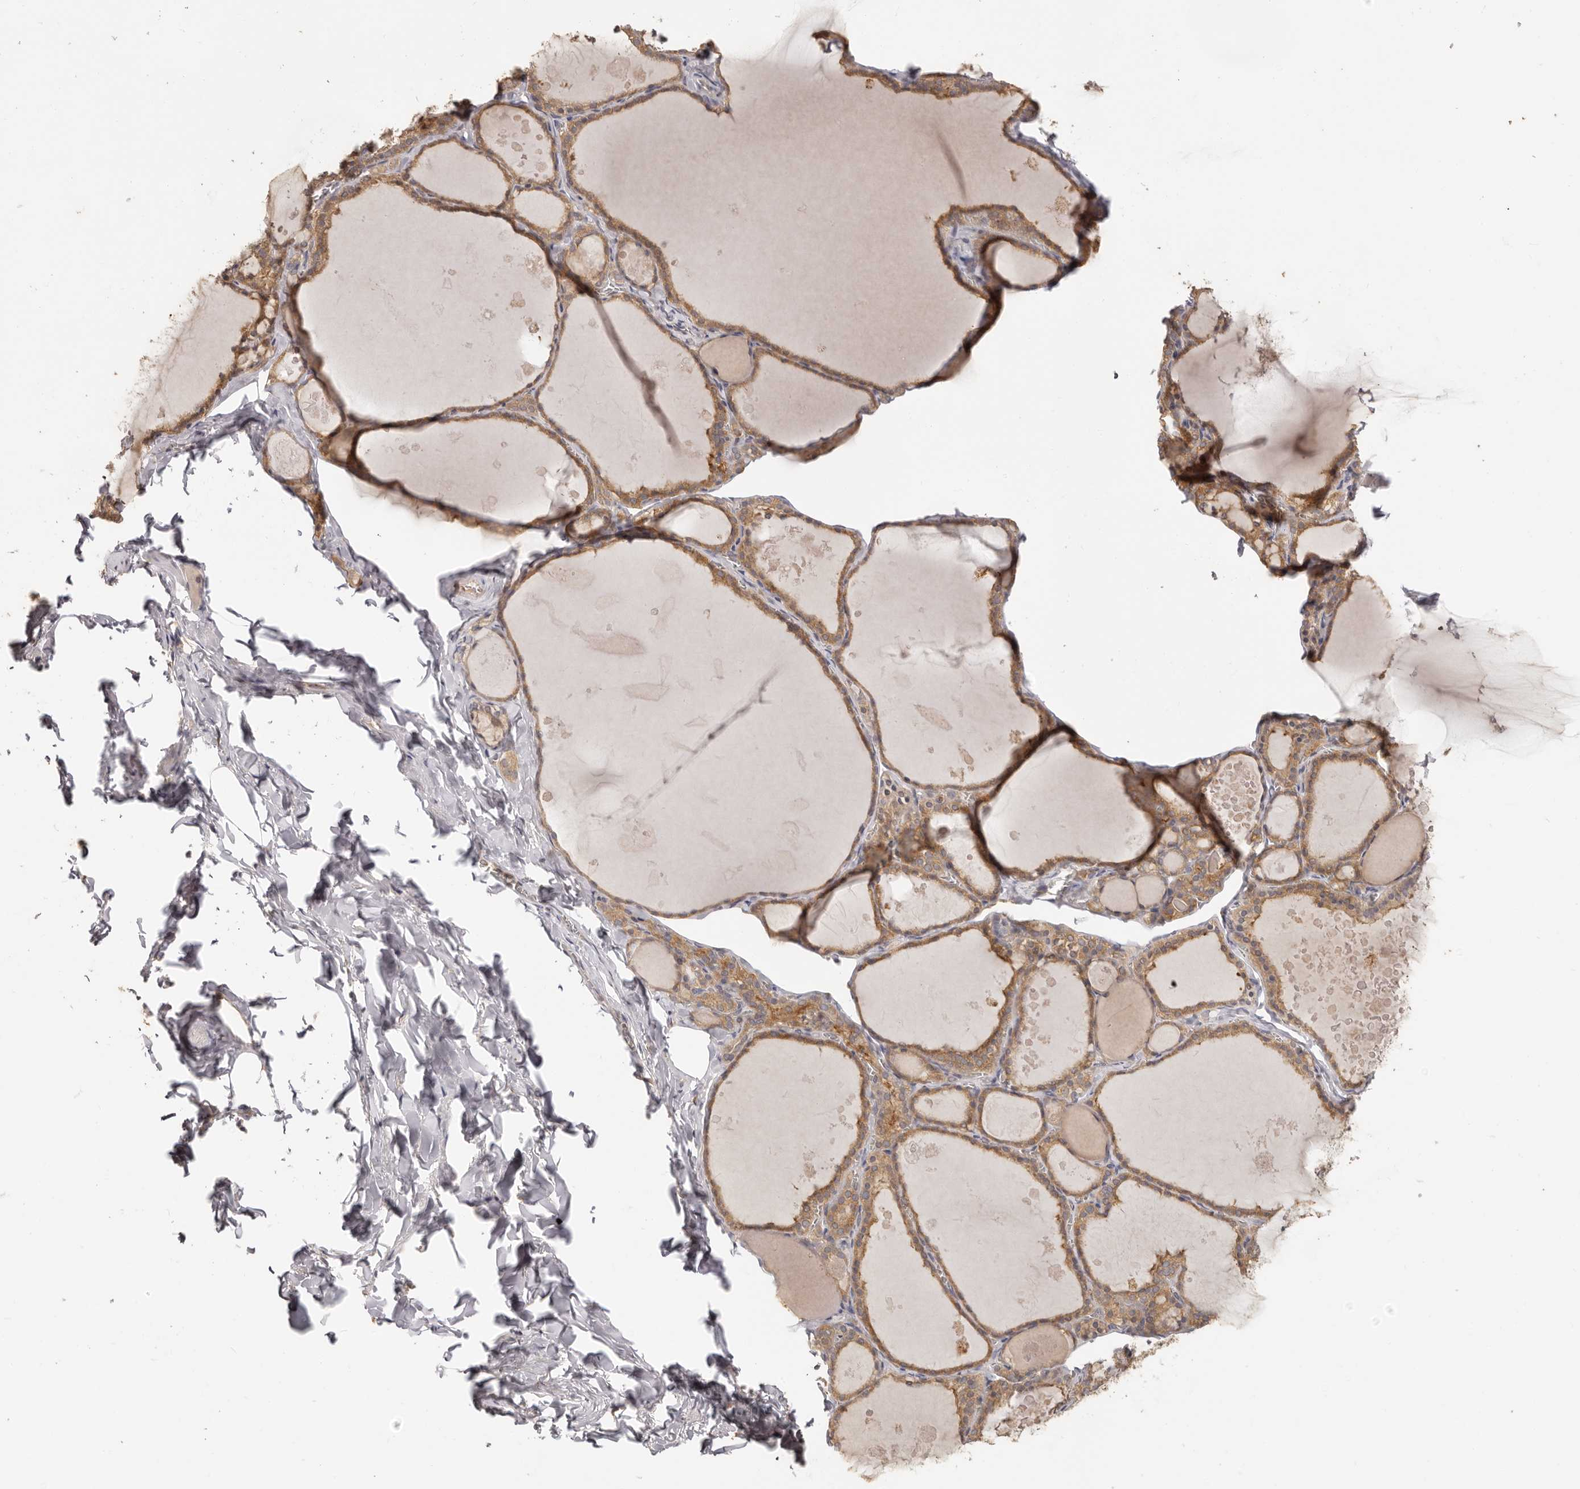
{"staining": {"intensity": "moderate", "quantity": ">75%", "location": "cytoplasmic/membranous"}, "tissue": "thyroid gland", "cell_type": "Glandular cells", "image_type": "normal", "snomed": [{"axis": "morphology", "description": "Normal tissue, NOS"}, {"axis": "topography", "description": "Thyroid gland"}], "caption": "Immunohistochemistry (IHC) of normal thyroid gland shows medium levels of moderate cytoplasmic/membranous staining in about >75% of glandular cells.", "gene": "EEF1E1", "patient": {"sex": "male", "age": 56}}